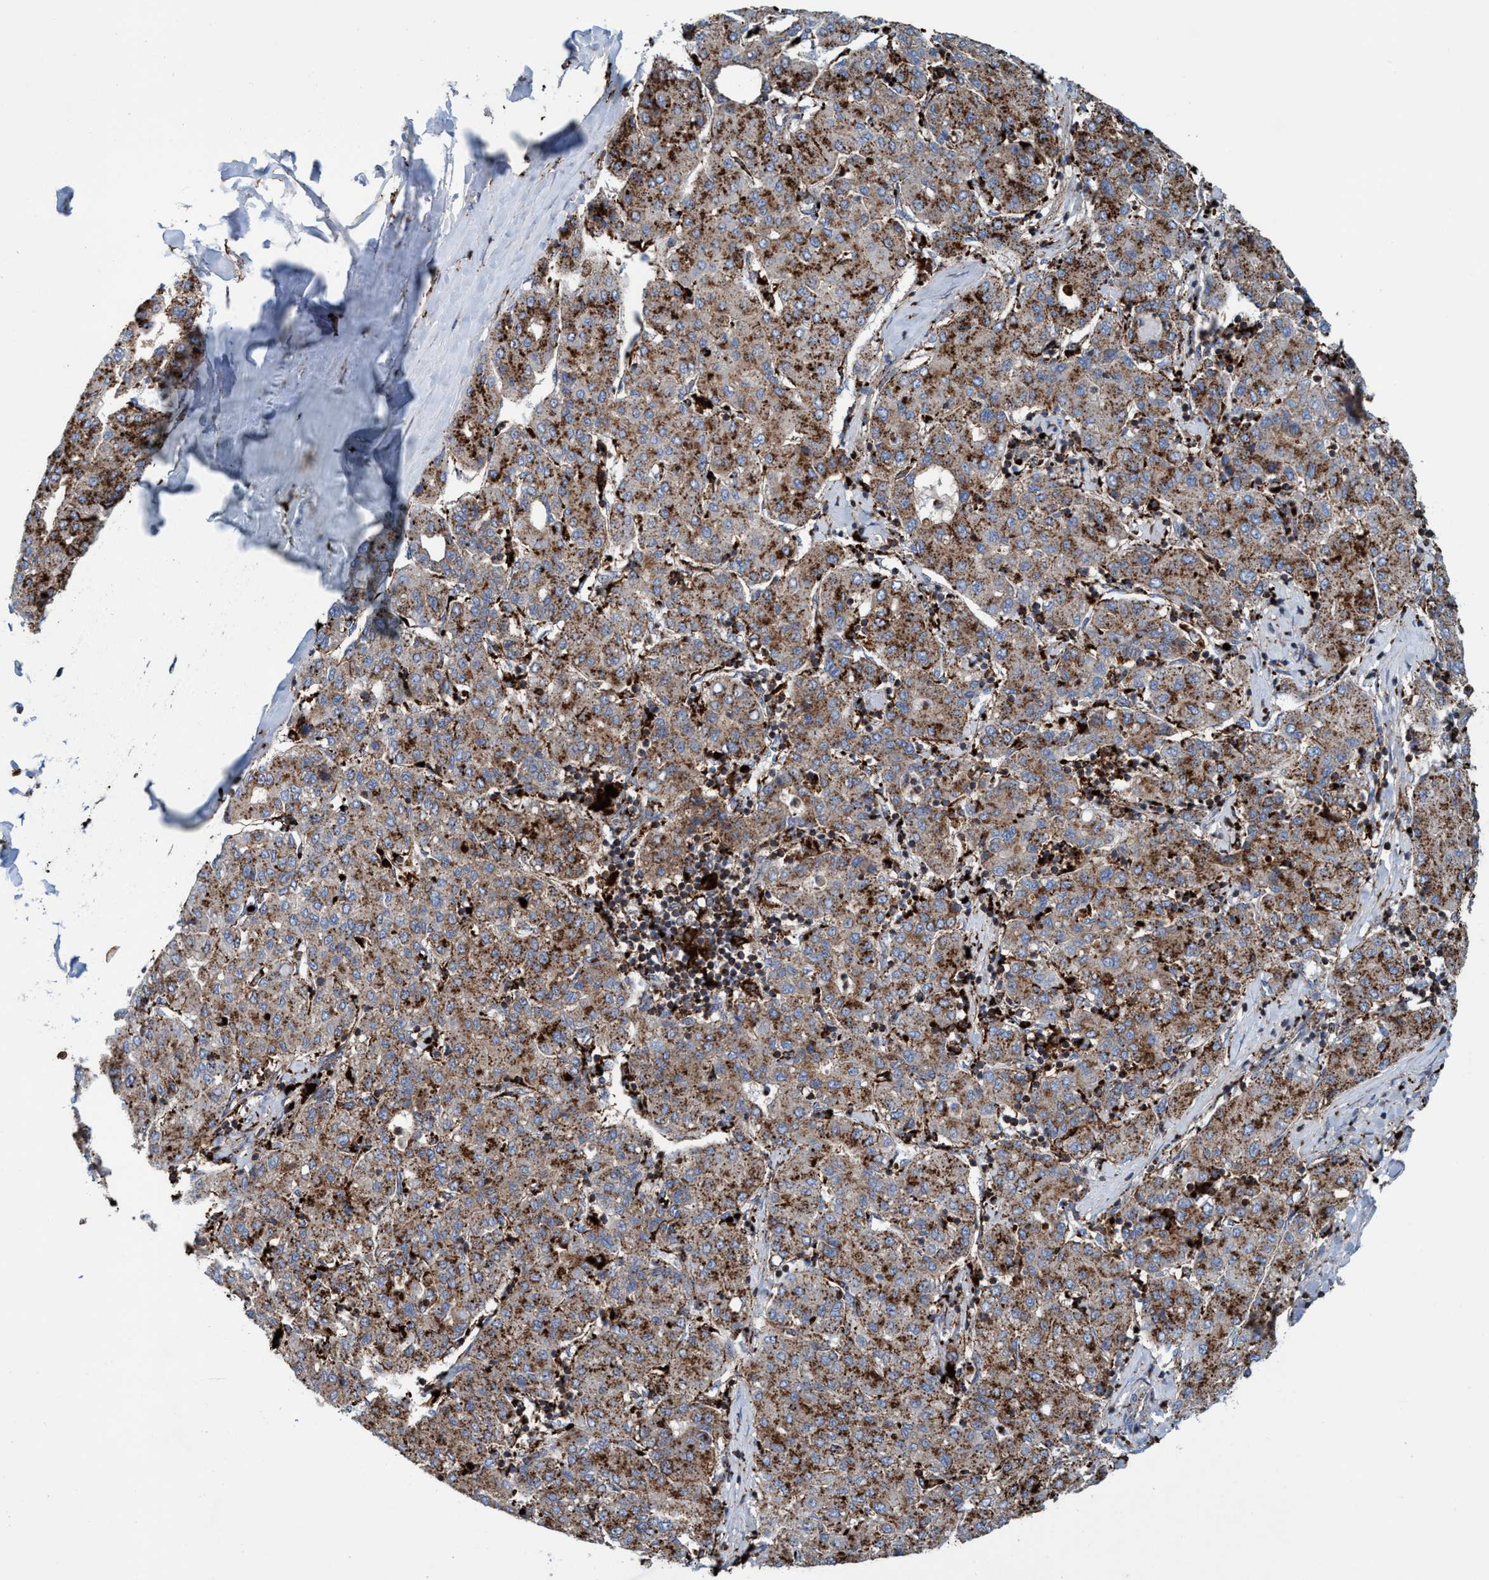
{"staining": {"intensity": "moderate", "quantity": ">75%", "location": "cytoplasmic/membranous"}, "tissue": "liver cancer", "cell_type": "Tumor cells", "image_type": "cancer", "snomed": [{"axis": "morphology", "description": "Carcinoma, Hepatocellular, NOS"}, {"axis": "topography", "description": "Liver"}], "caption": "Immunohistochemistry of human liver hepatocellular carcinoma displays medium levels of moderate cytoplasmic/membranous positivity in approximately >75% of tumor cells. Immunohistochemistry (ihc) stains the protein of interest in brown and the nuclei are stained blue.", "gene": "TRIM65", "patient": {"sex": "male", "age": 65}}